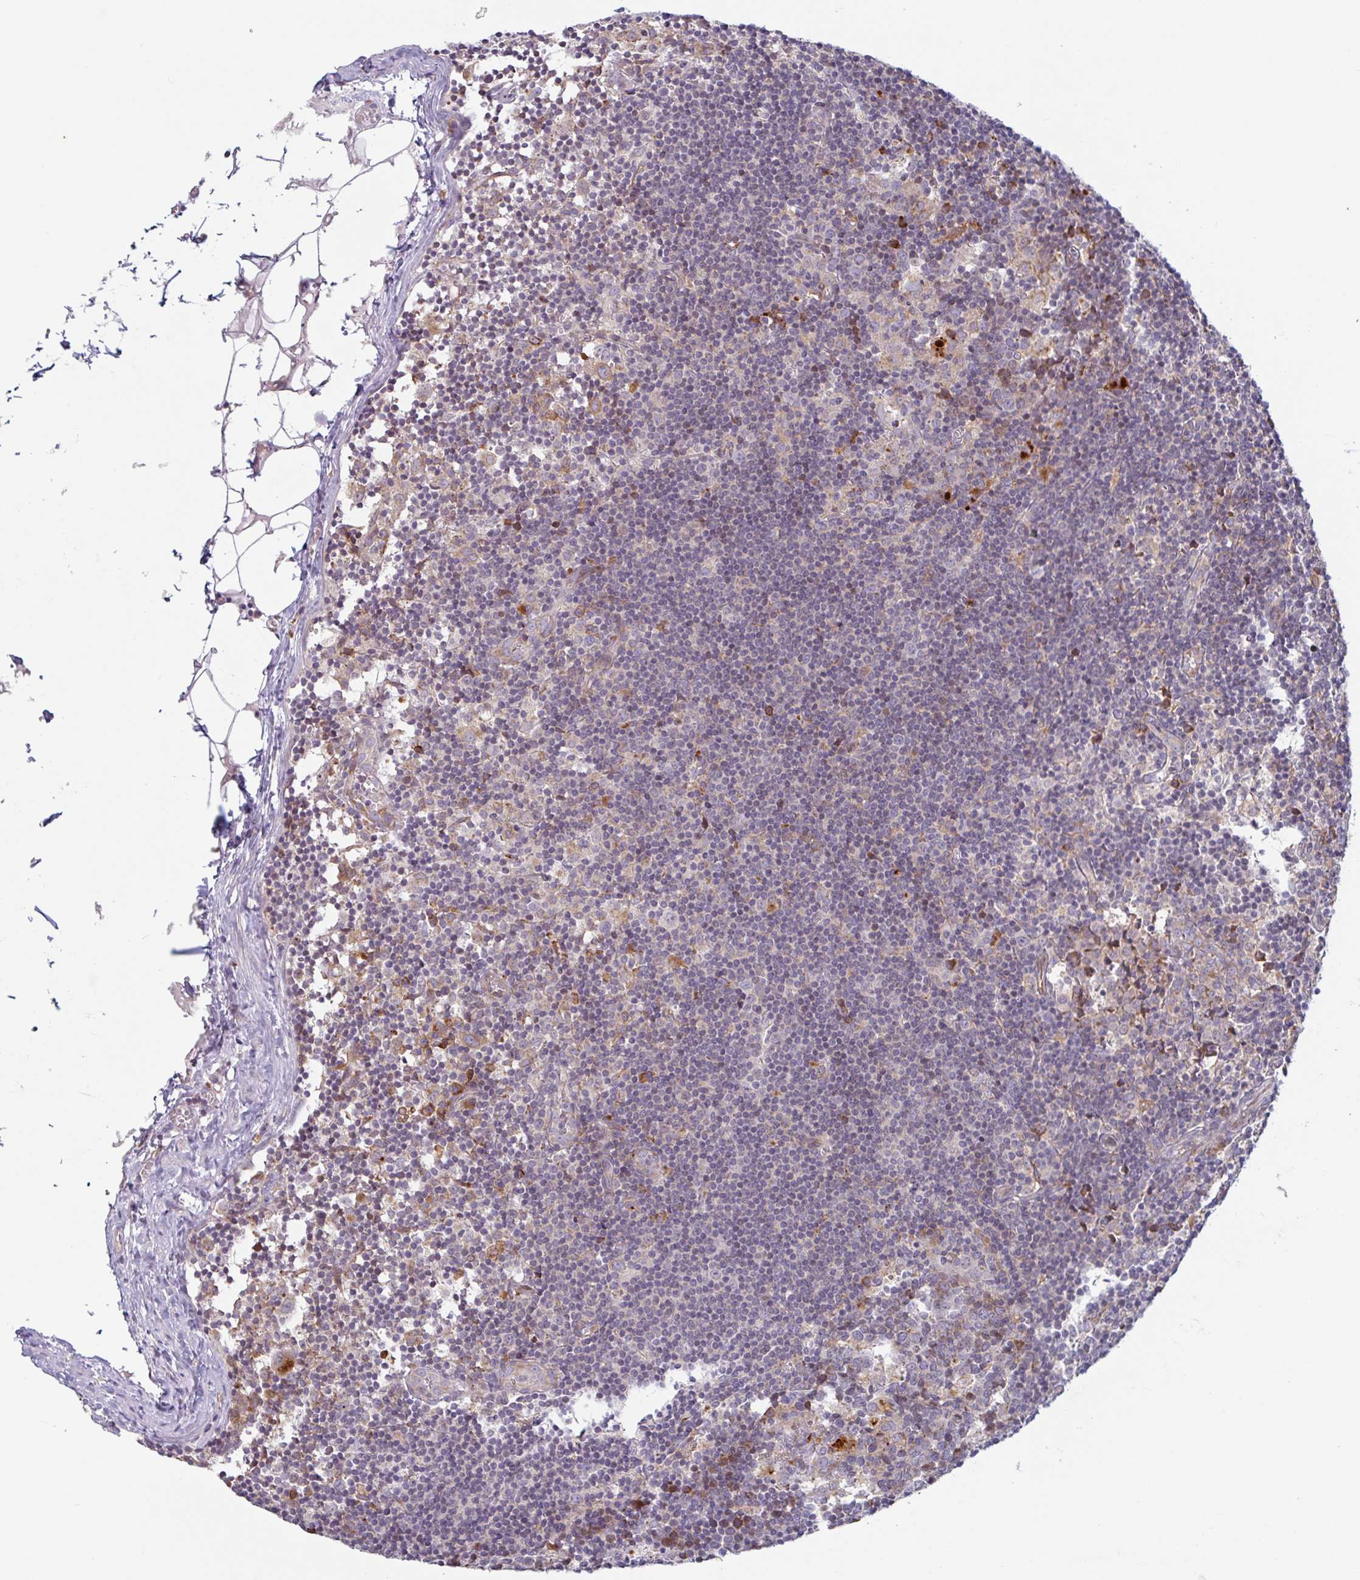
{"staining": {"intensity": "negative", "quantity": "none", "location": "none"}, "tissue": "lymph node", "cell_type": "Germinal center cells", "image_type": "normal", "snomed": [{"axis": "morphology", "description": "Normal tissue, NOS"}, {"axis": "topography", "description": "Lymph node"}], "caption": "IHC micrograph of unremarkable human lymph node stained for a protein (brown), which demonstrates no staining in germinal center cells. Brightfield microscopy of immunohistochemistry stained with DAB (brown) and hematoxylin (blue), captured at high magnification.", "gene": "RIT1", "patient": {"sex": "female", "age": 45}}